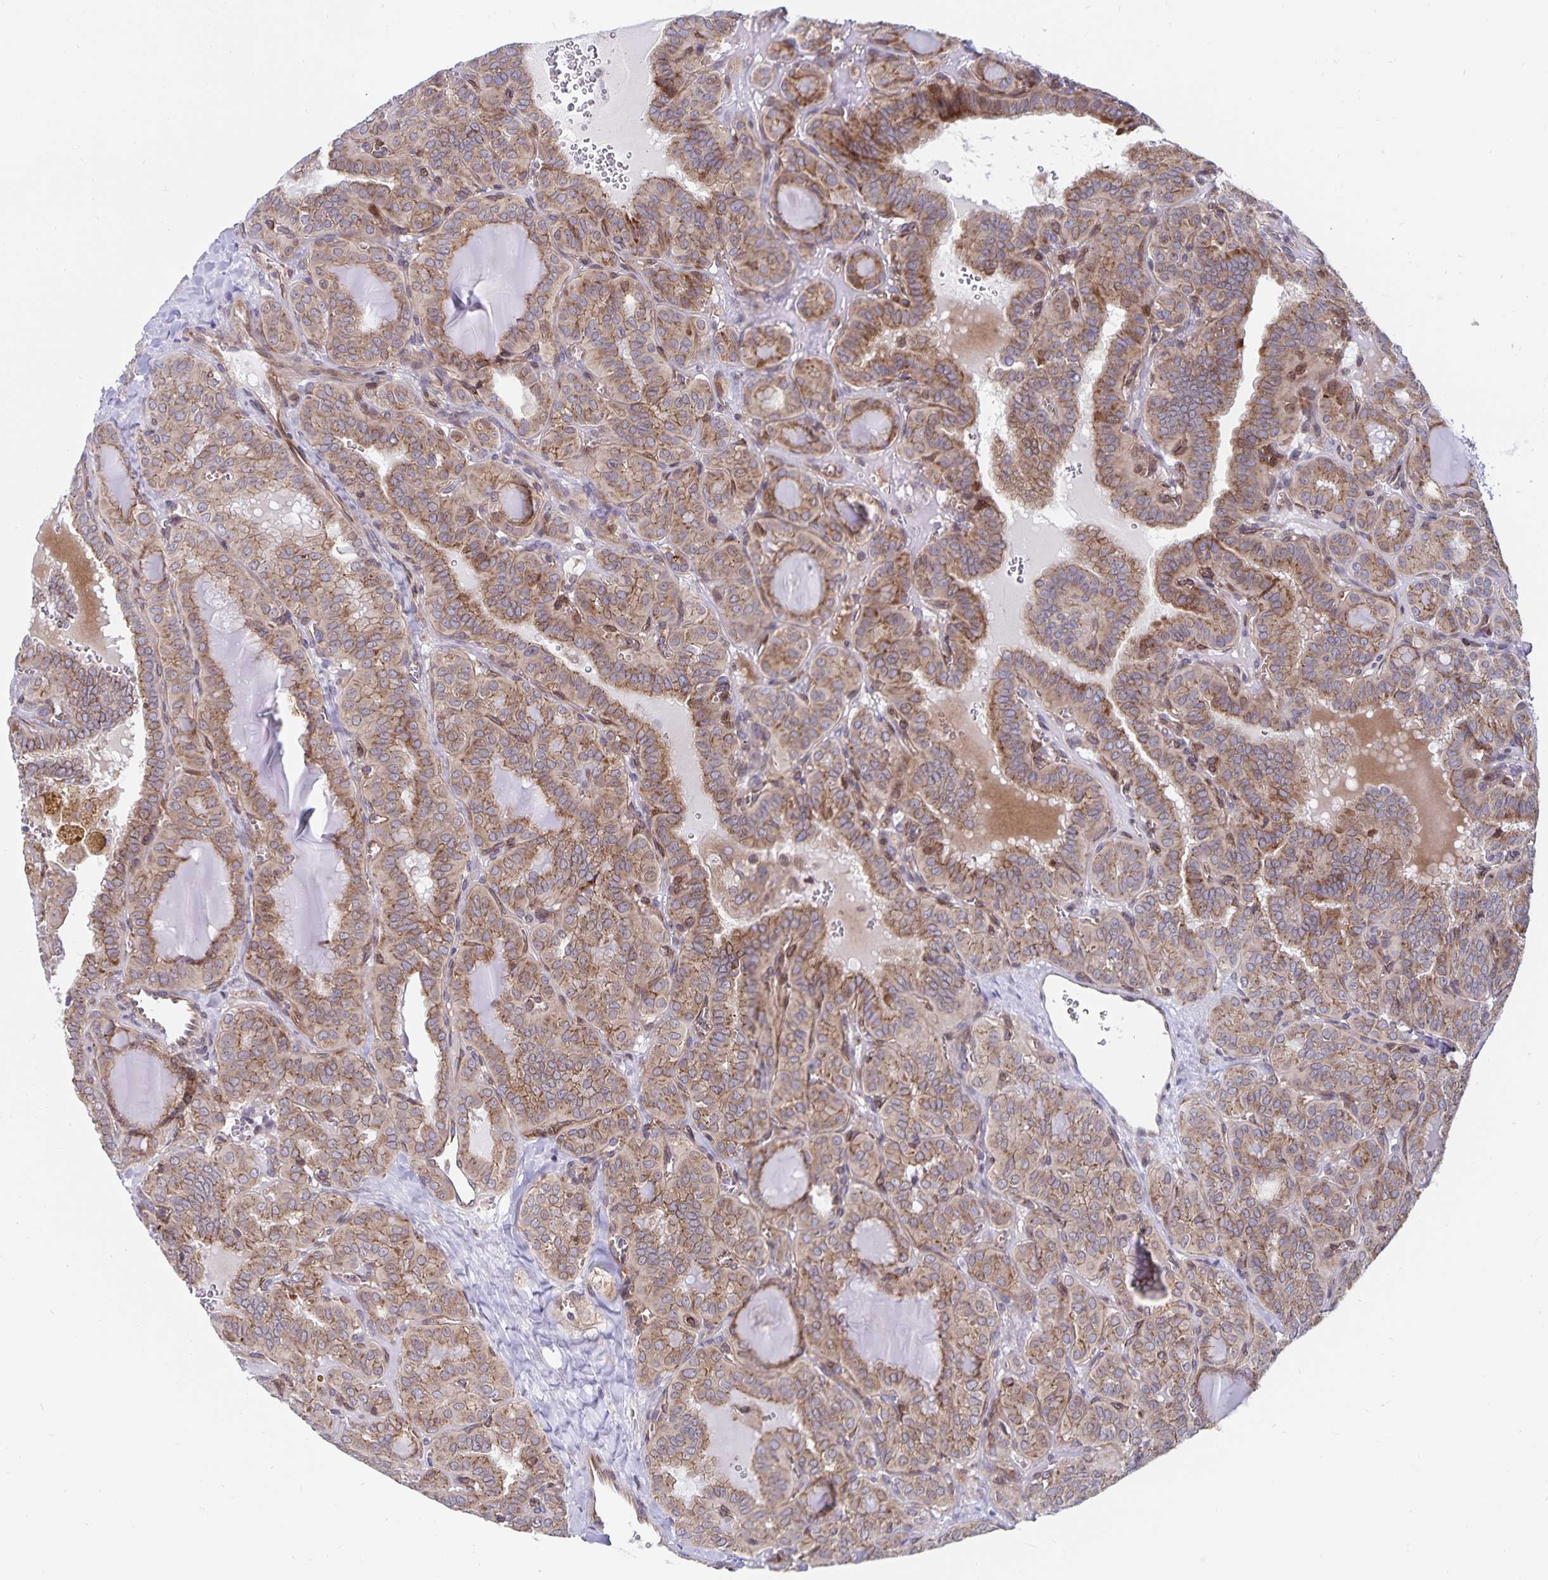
{"staining": {"intensity": "moderate", "quantity": ">75%", "location": "cytoplasmic/membranous"}, "tissue": "thyroid cancer", "cell_type": "Tumor cells", "image_type": "cancer", "snomed": [{"axis": "morphology", "description": "Papillary adenocarcinoma, NOS"}, {"axis": "topography", "description": "Thyroid gland"}], "caption": "Moderate cytoplasmic/membranous protein staining is present in approximately >75% of tumor cells in thyroid cancer (papillary adenocarcinoma). The staining was performed using DAB (3,3'-diaminobenzidine) to visualize the protein expression in brown, while the nuclei were stained in blue with hematoxylin (Magnification: 20x).", "gene": "SEC62", "patient": {"sex": "female", "age": 41}}